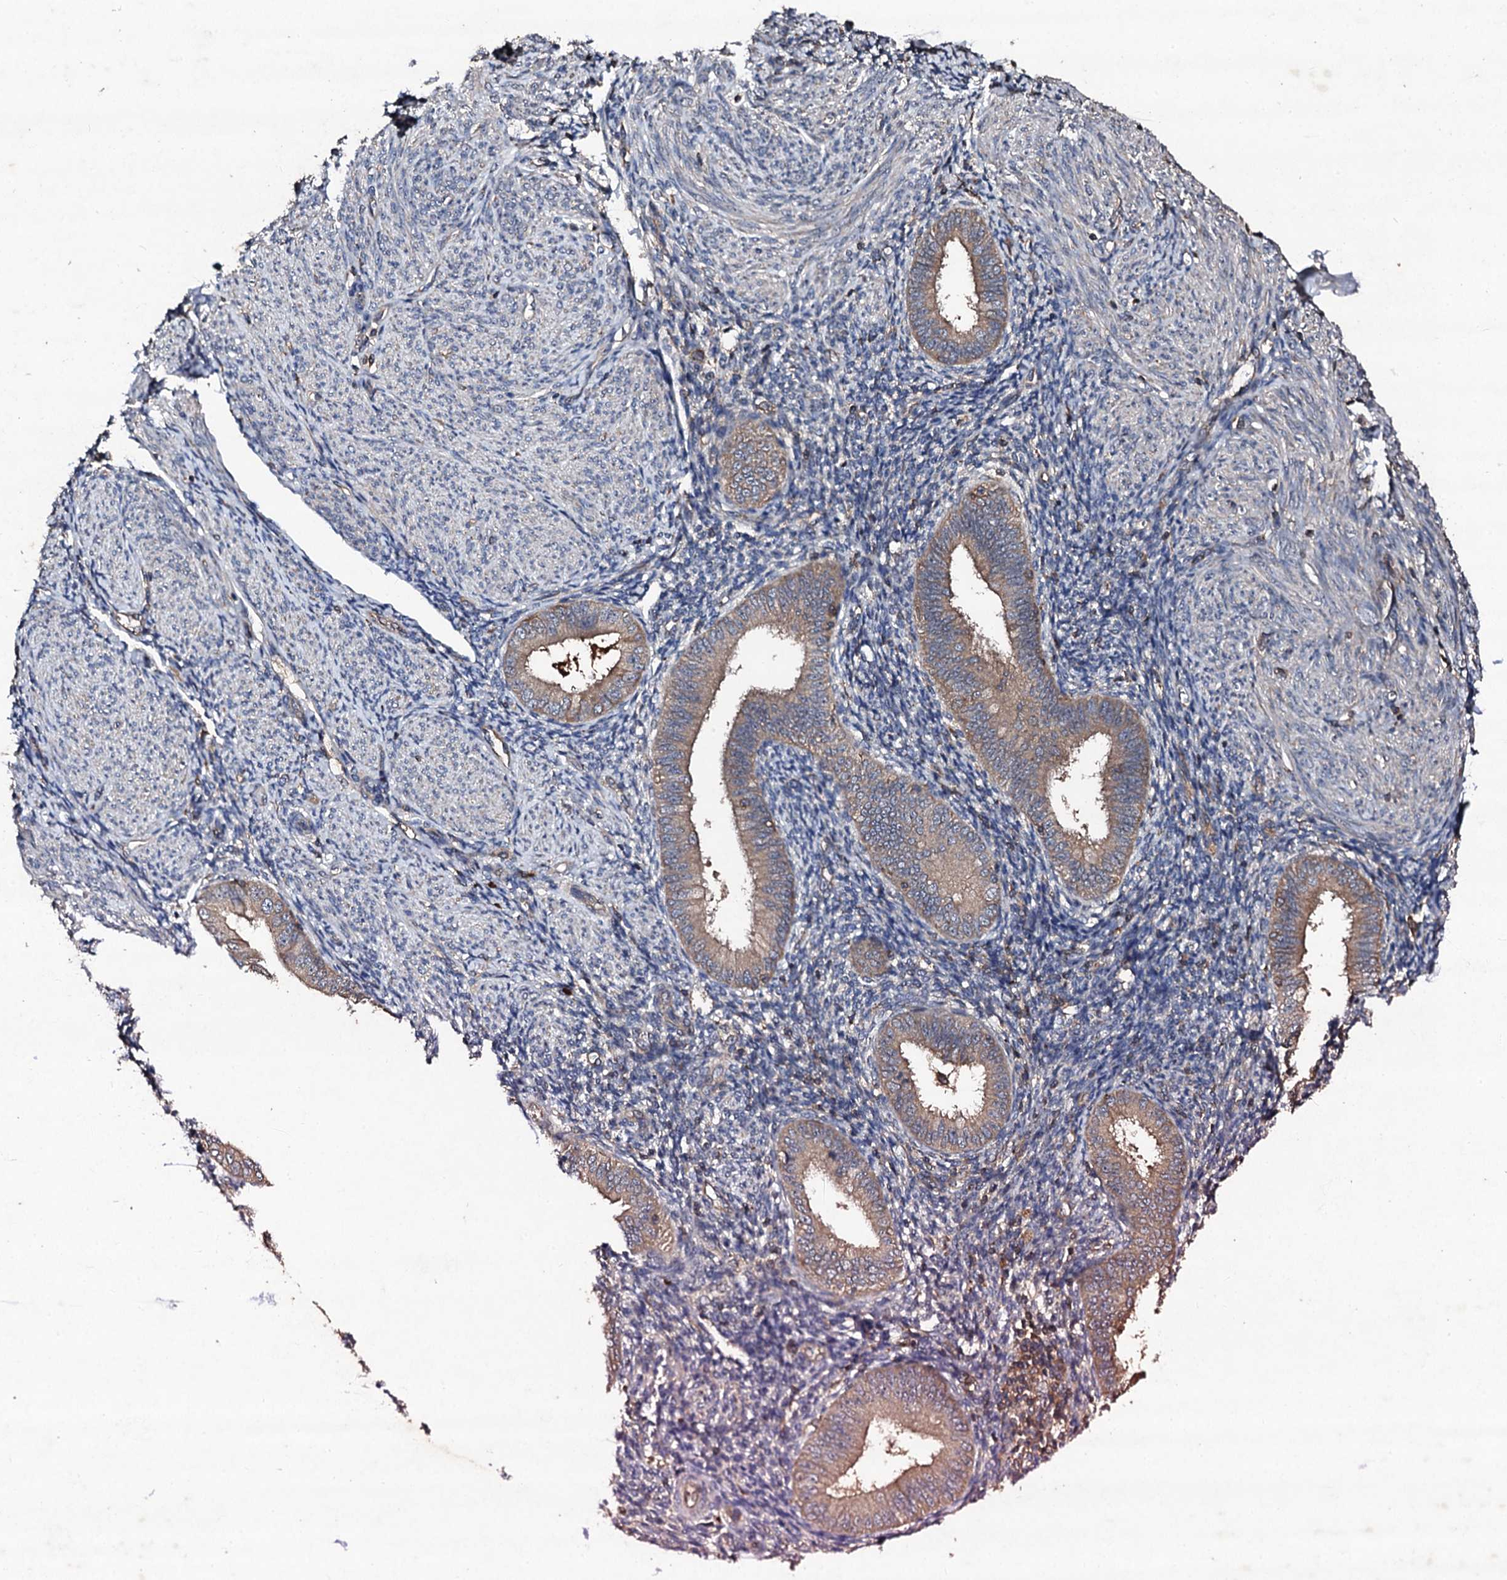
{"staining": {"intensity": "negative", "quantity": "none", "location": "none"}, "tissue": "endometrium", "cell_type": "Cells in endometrial stroma", "image_type": "normal", "snomed": [{"axis": "morphology", "description": "Normal tissue, NOS"}, {"axis": "topography", "description": "Uterus"}, {"axis": "topography", "description": "Endometrium"}], "caption": "This is an immunohistochemistry (IHC) histopathology image of benign human endometrium. There is no positivity in cells in endometrial stroma.", "gene": "KERA", "patient": {"sex": "female", "age": 48}}